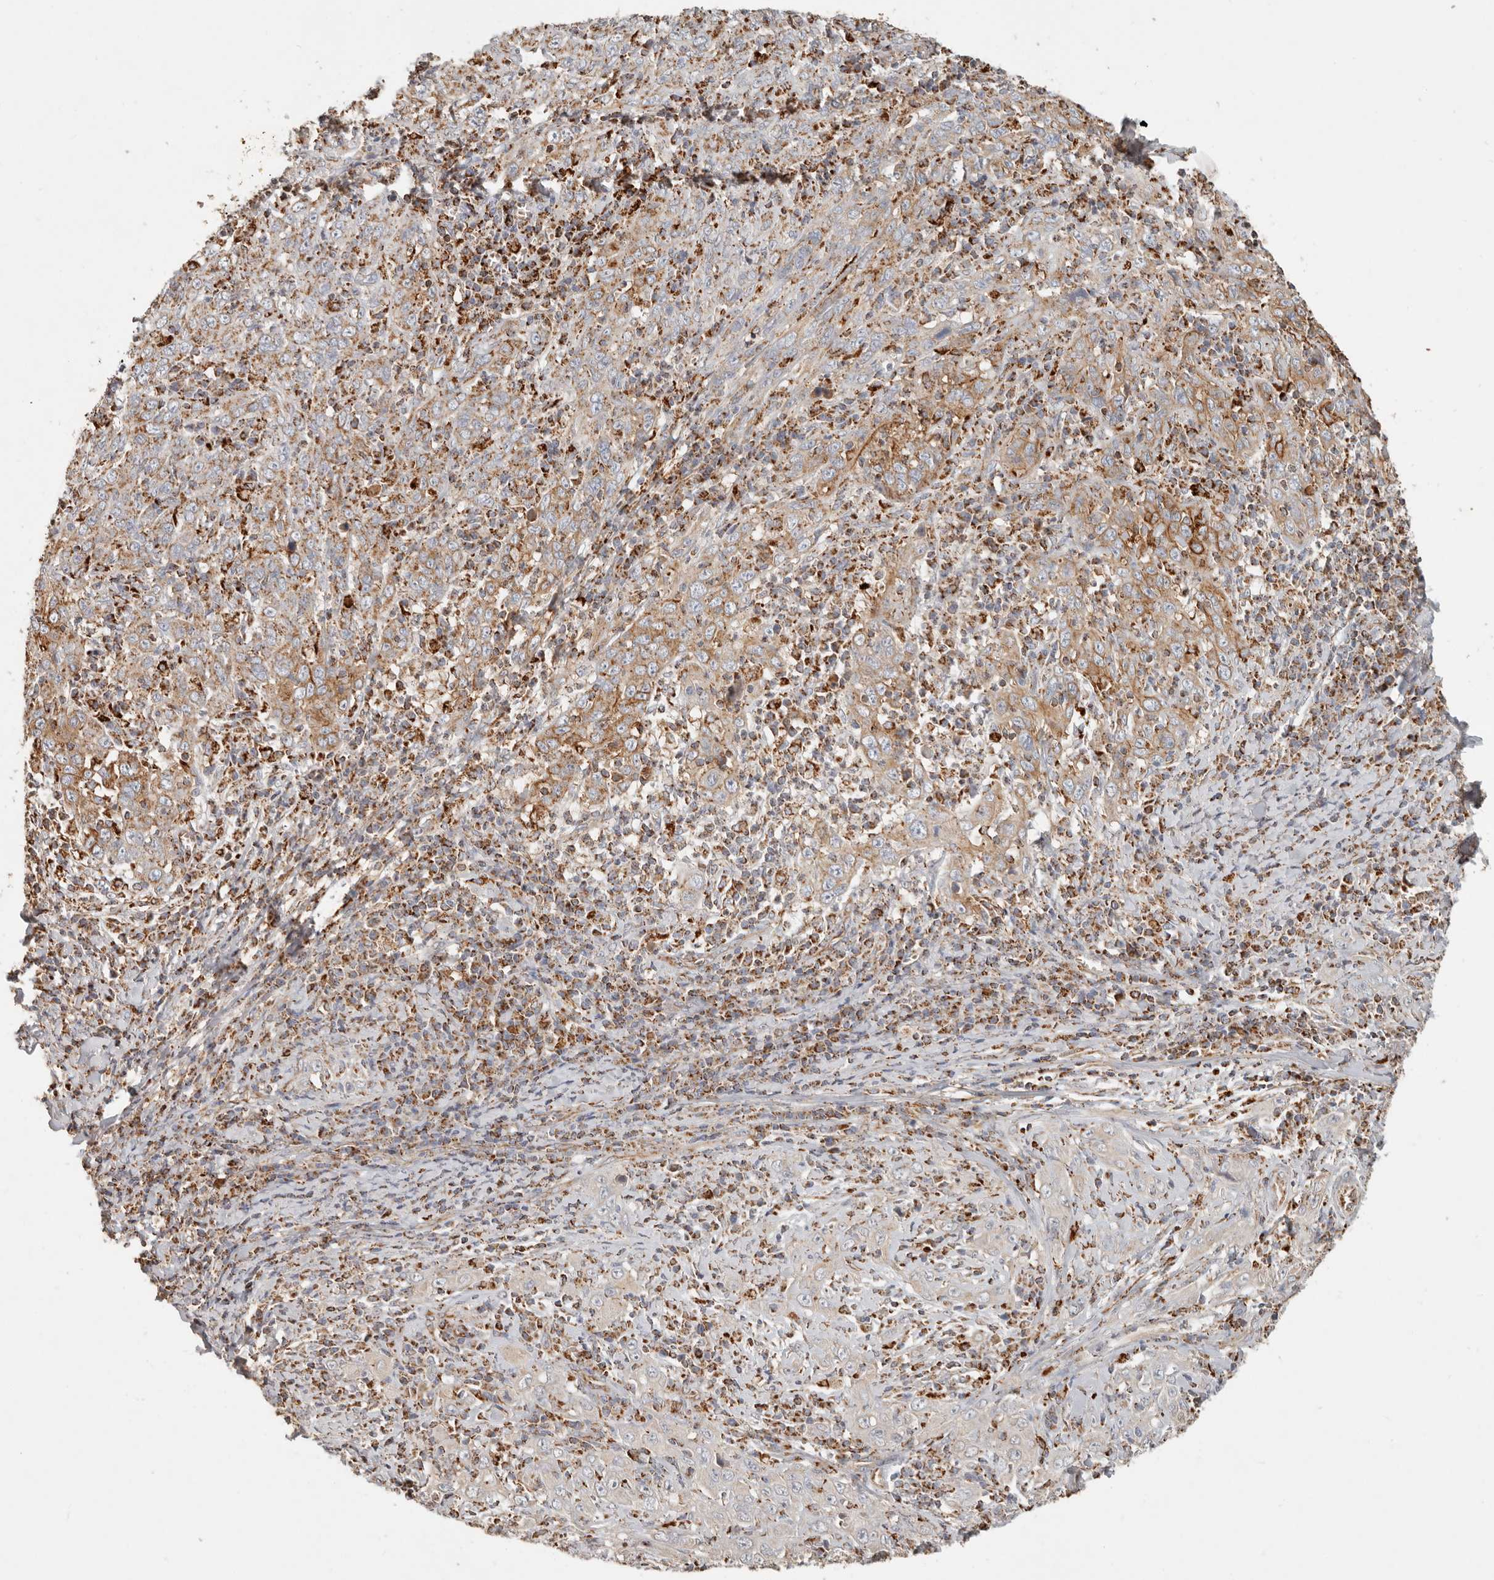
{"staining": {"intensity": "moderate", "quantity": "25%-75%", "location": "cytoplasmic/membranous"}, "tissue": "cervical cancer", "cell_type": "Tumor cells", "image_type": "cancer", "snomed": [{"axis": "morphology", "description": "Squamous cell carcinoma, NOS"}, {"axis": "topography", "description": "Cervix"}], "caption": "Tumor cells exhibit moderate cytoplasmic/membranous expression in approximately 25%-75% of cells in squamous cell carcinoma (cervical).", "gene": "ARHGEF10L", "patient": {"sex": "female", "age": 46}}